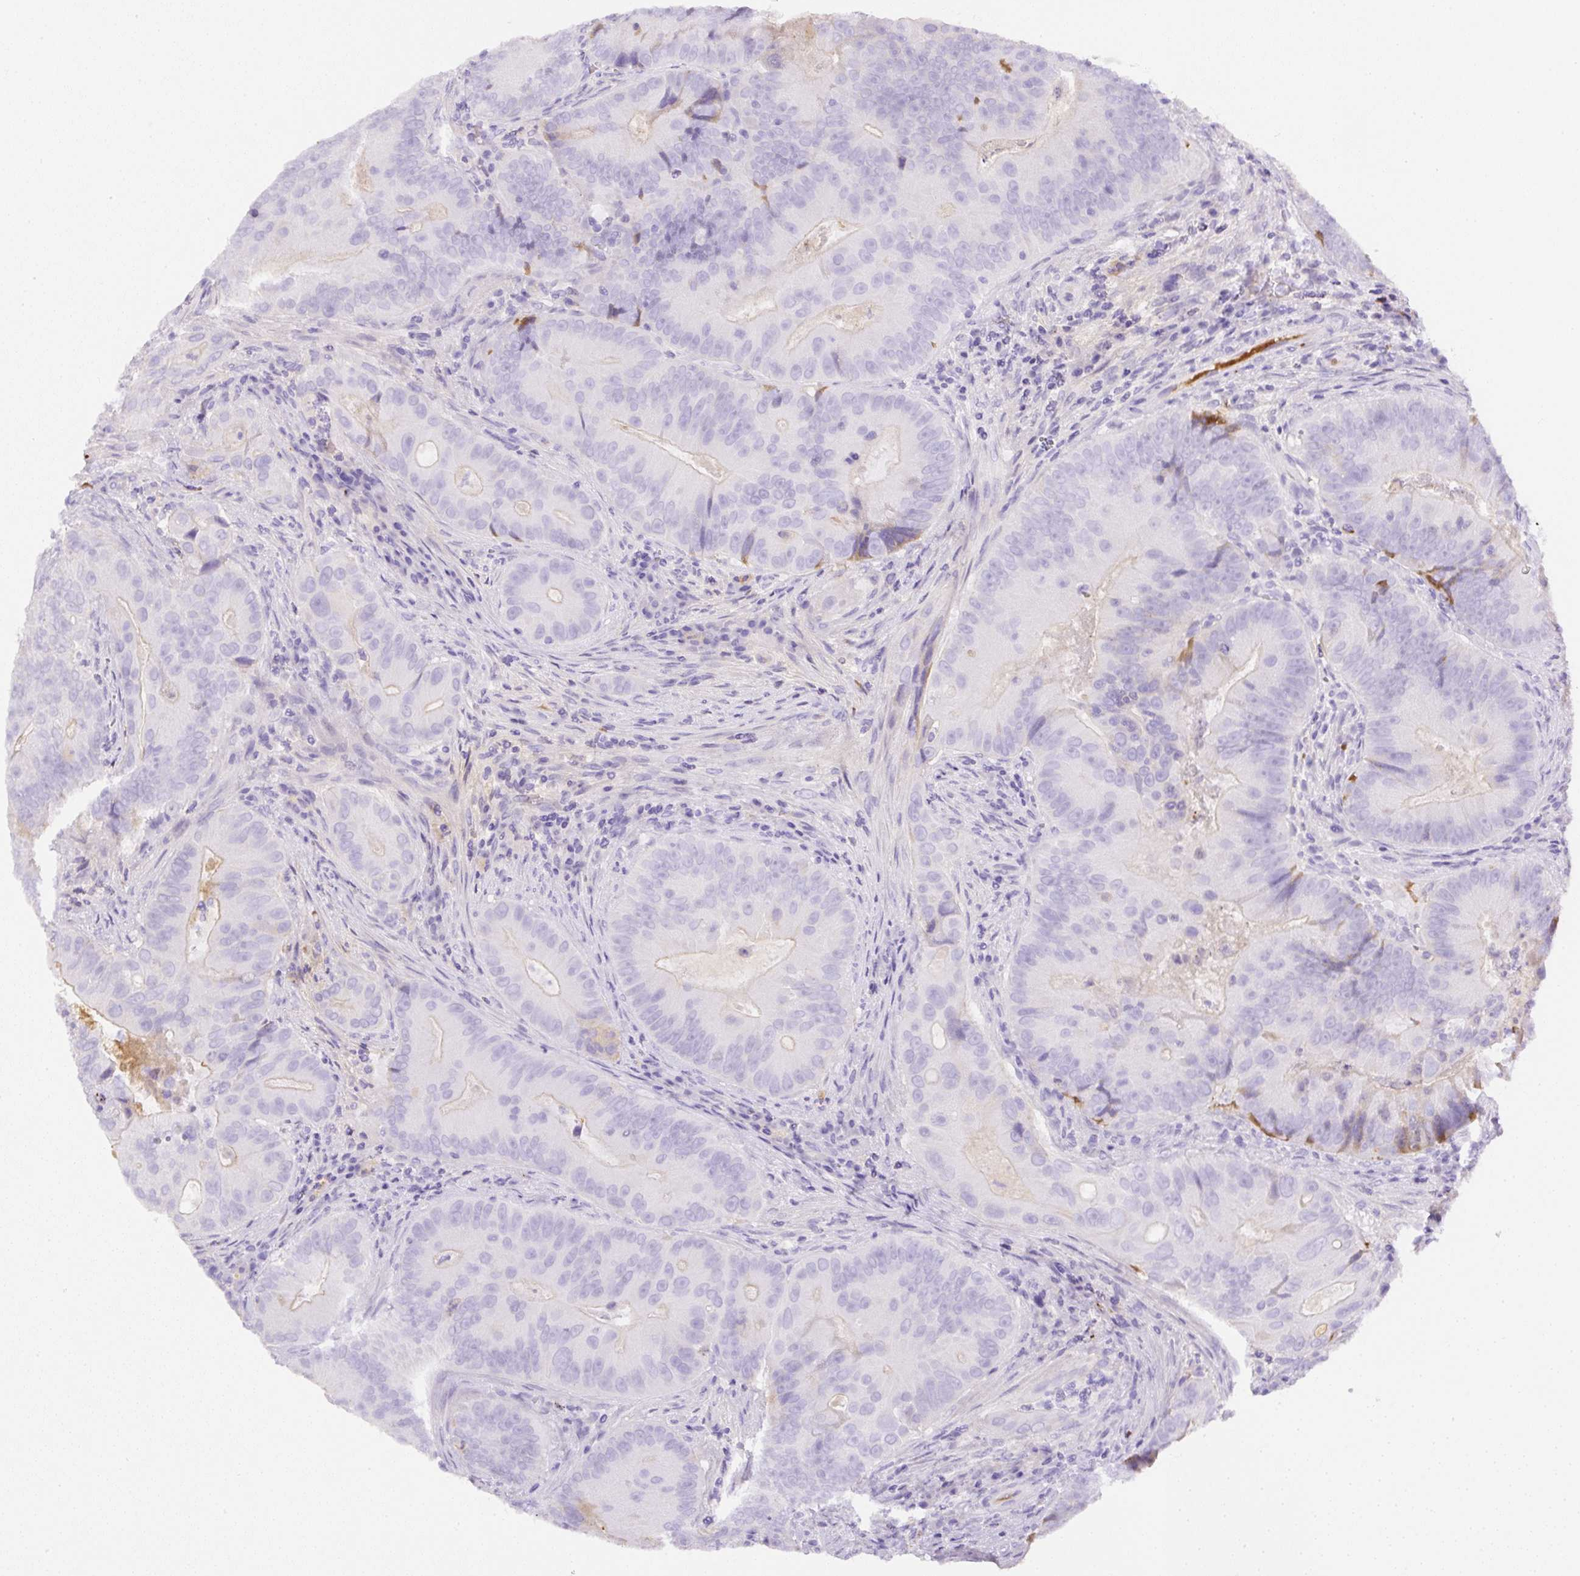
{"staining": {"intensity": "negative", "quantity": "none", "location": "none"}, "tissue": "colorectal cancer", "cell_type": "Tumor cells", "image_type": "cancer", "snomed": [{"axis": "morphology", "description": "Adenocarcinoma, NOS"}, {"axis": "topography", "description": "Colon"}], "caption": "Immunohistochemical staining of colorectal cancer reveals no significant staining in tumor cells.", "gene": "APCS", "patient": {"sex": "female", "age": 86}}